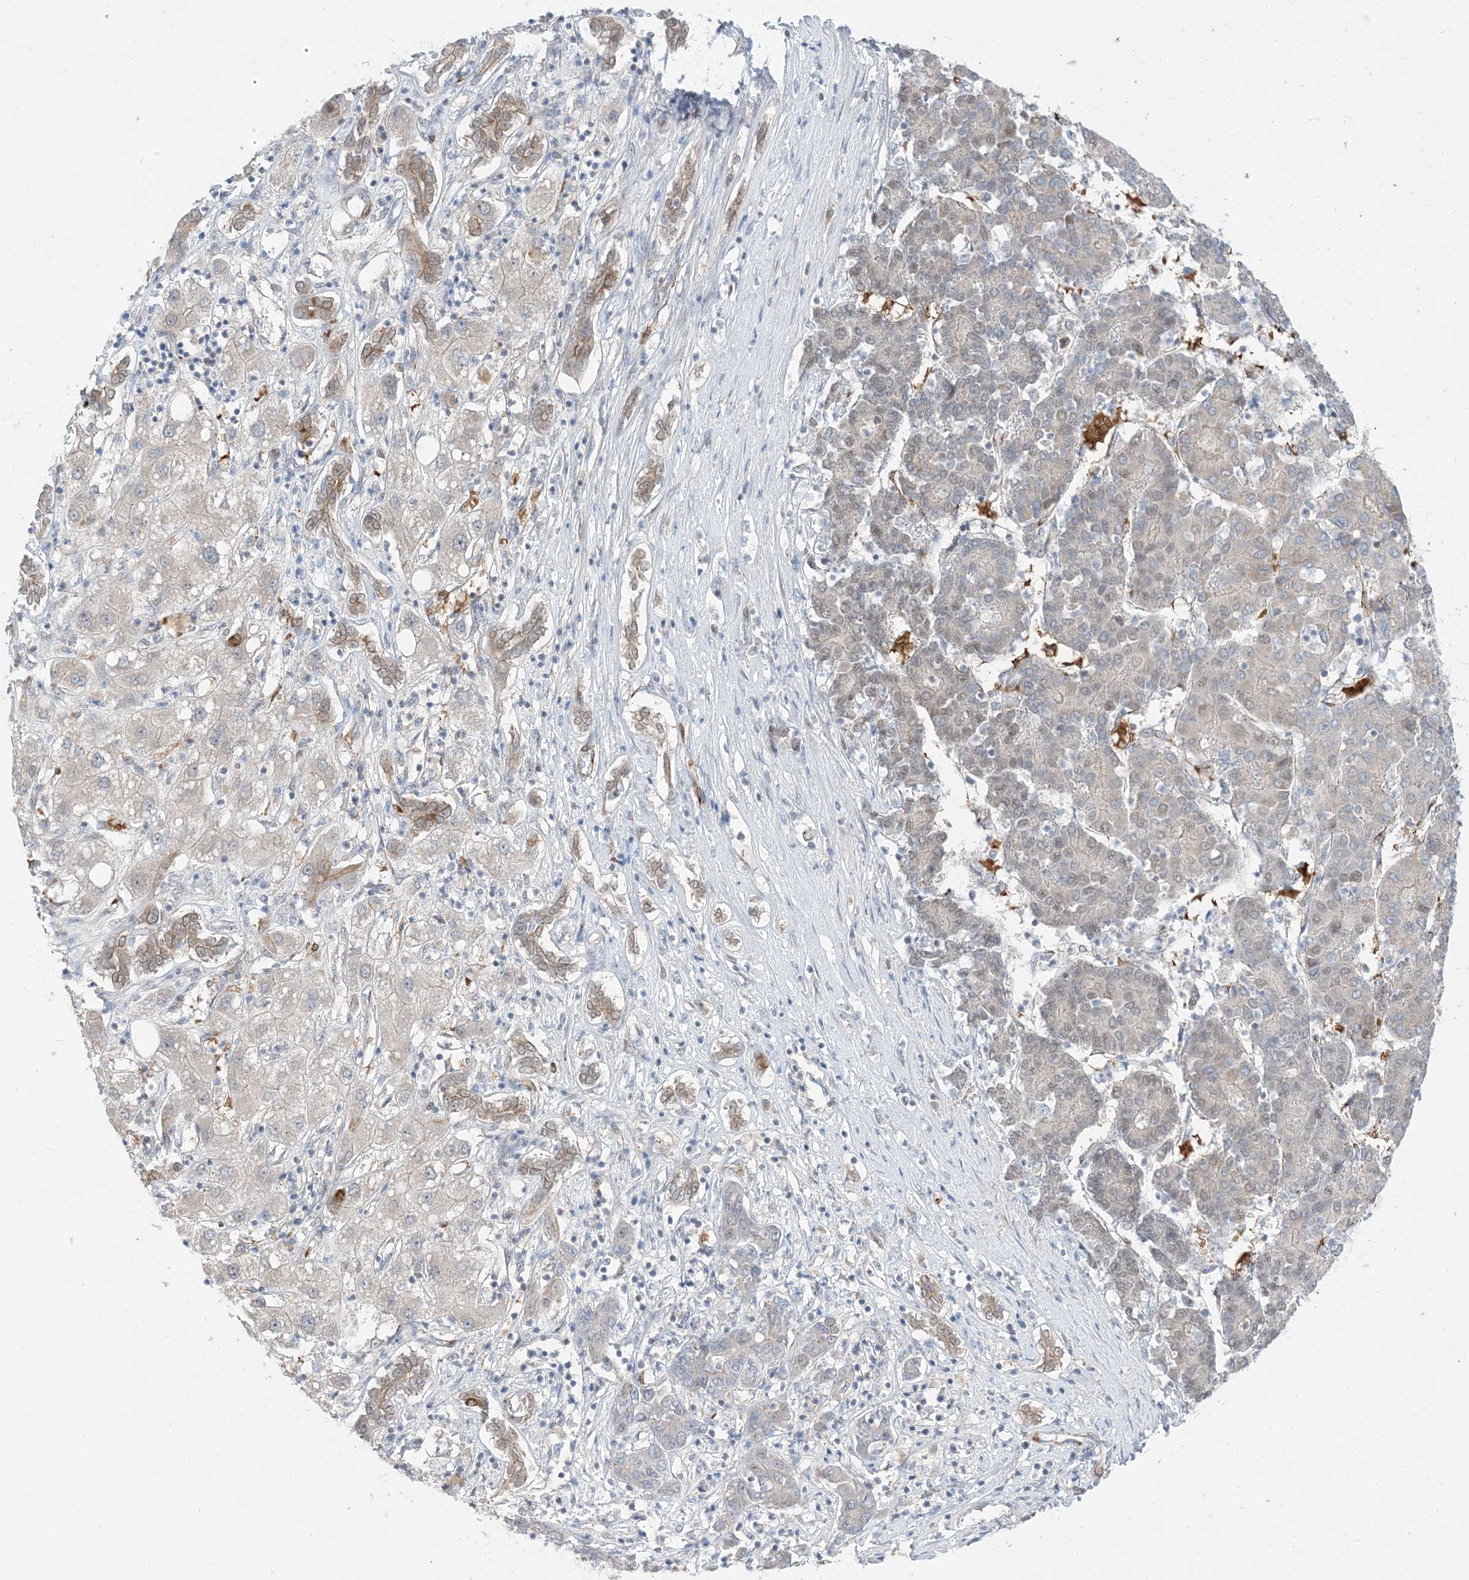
{"staining": {"intensity": "negative", "quantity": "none", "location": "none"}, "tissue": "liver cancer", "cell_type": "Tumor cells", "image_type": "cancer", "snomed": [{"axis": "morphology", "description": "Carcinoma, Hepatocellular, NOS"}, {"axis": "topography", "description": "Liver"}], "caption": "Image shows no protein staining in tumor cells of liver cancer (hepatocellular carcinoma) tissue.", "gene": "RIN1", "patient": {"sex": "male", "age": 65}}